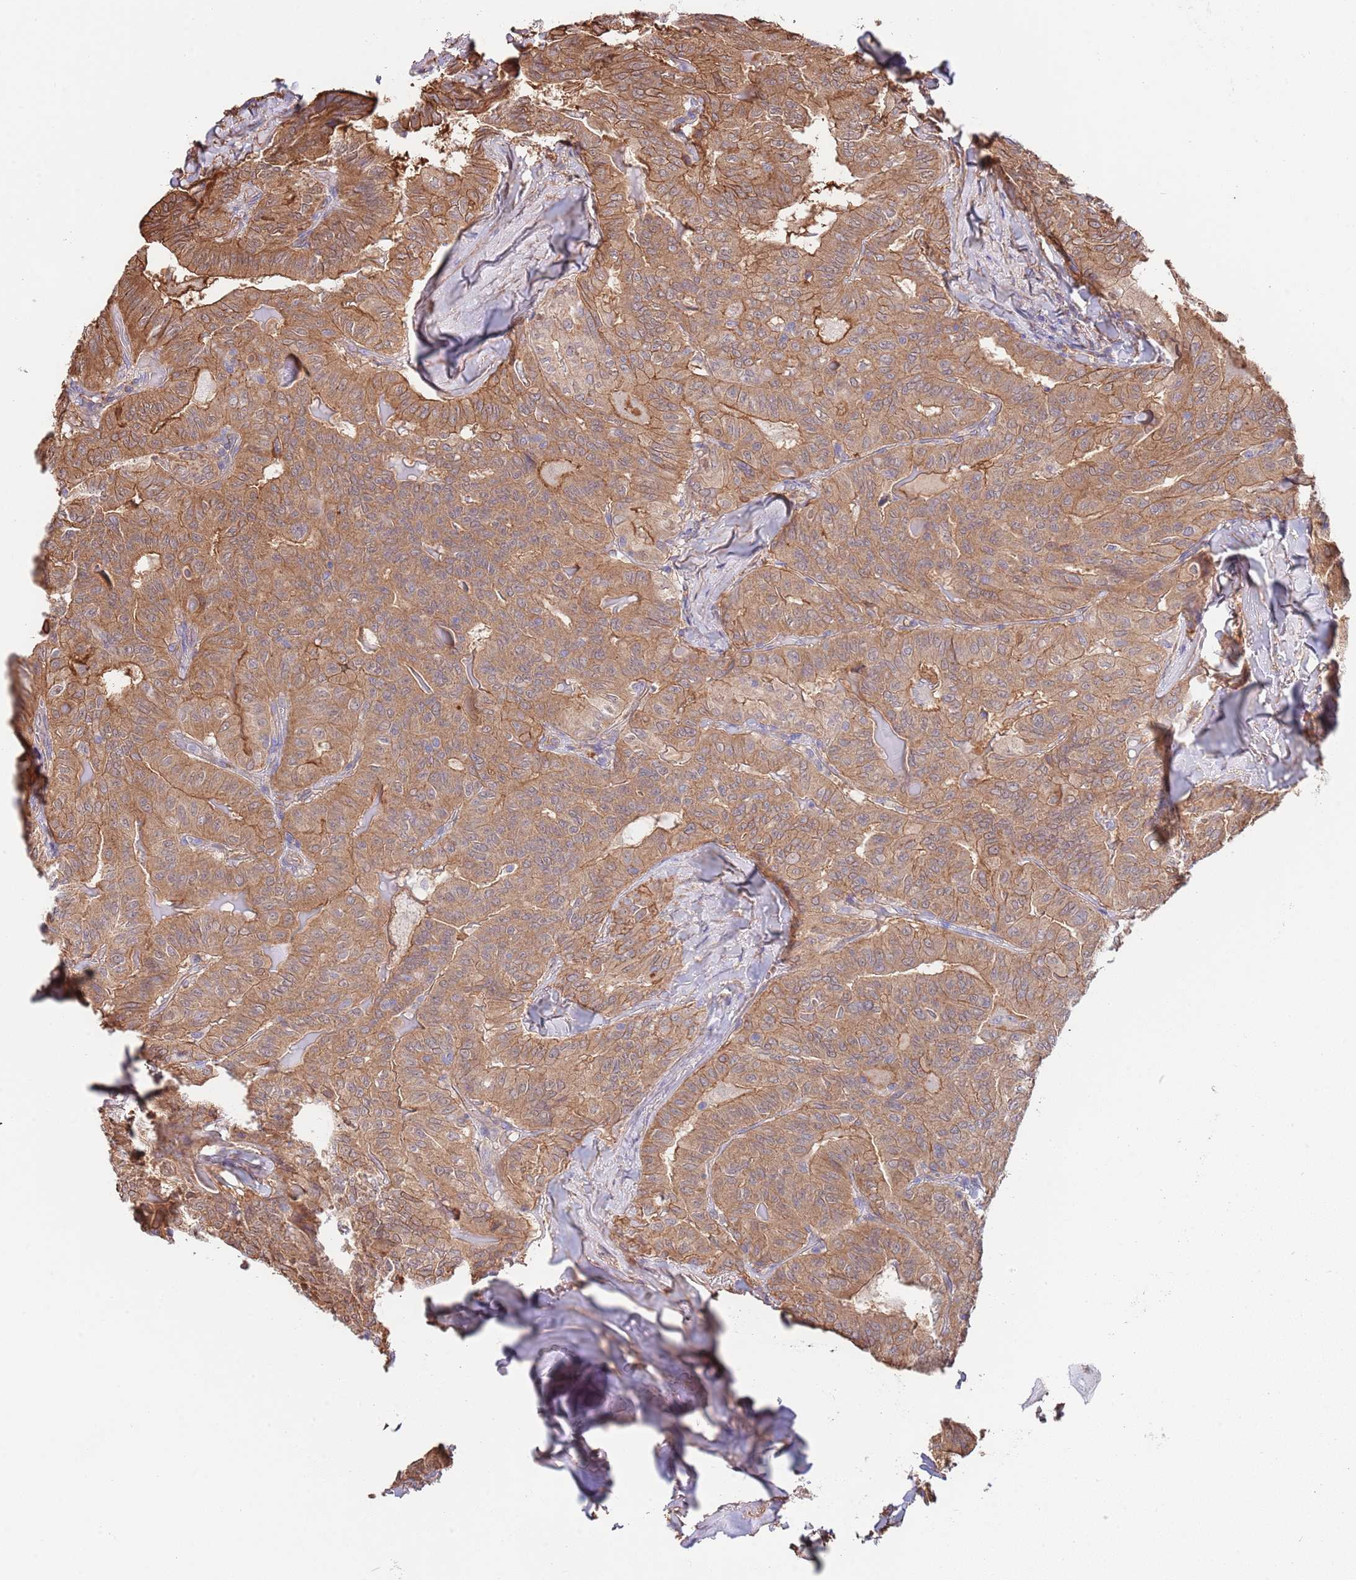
{"staining": {"intensity": "strong", "quantity": ">75%", "location": "cytoplasmic/membranous"}, "tissue": "thyroid cancer", "cell_type": "Tumor cells", "image_type": "cancer", "snomed": [{"axis": "morphology", "description": "Papillary adenocarcinoma, NOS"}, {"axis": "topography", "description": "Thyroid gland"}], "caption": "Protein staining demonstrates strong cytoplasmic/membranous positivity in approximately >75% of tumor cells in thyroid cancer (papillary adenocarcinoma). The staining is performed using DAB (3,3'-diaminobenzidine) brown chromogen to label protein expression. The nuclei are counter-stained blue using hematoxylin.", "gene": "BPNT1", "patient": {"sex": "female", "age": 68}}